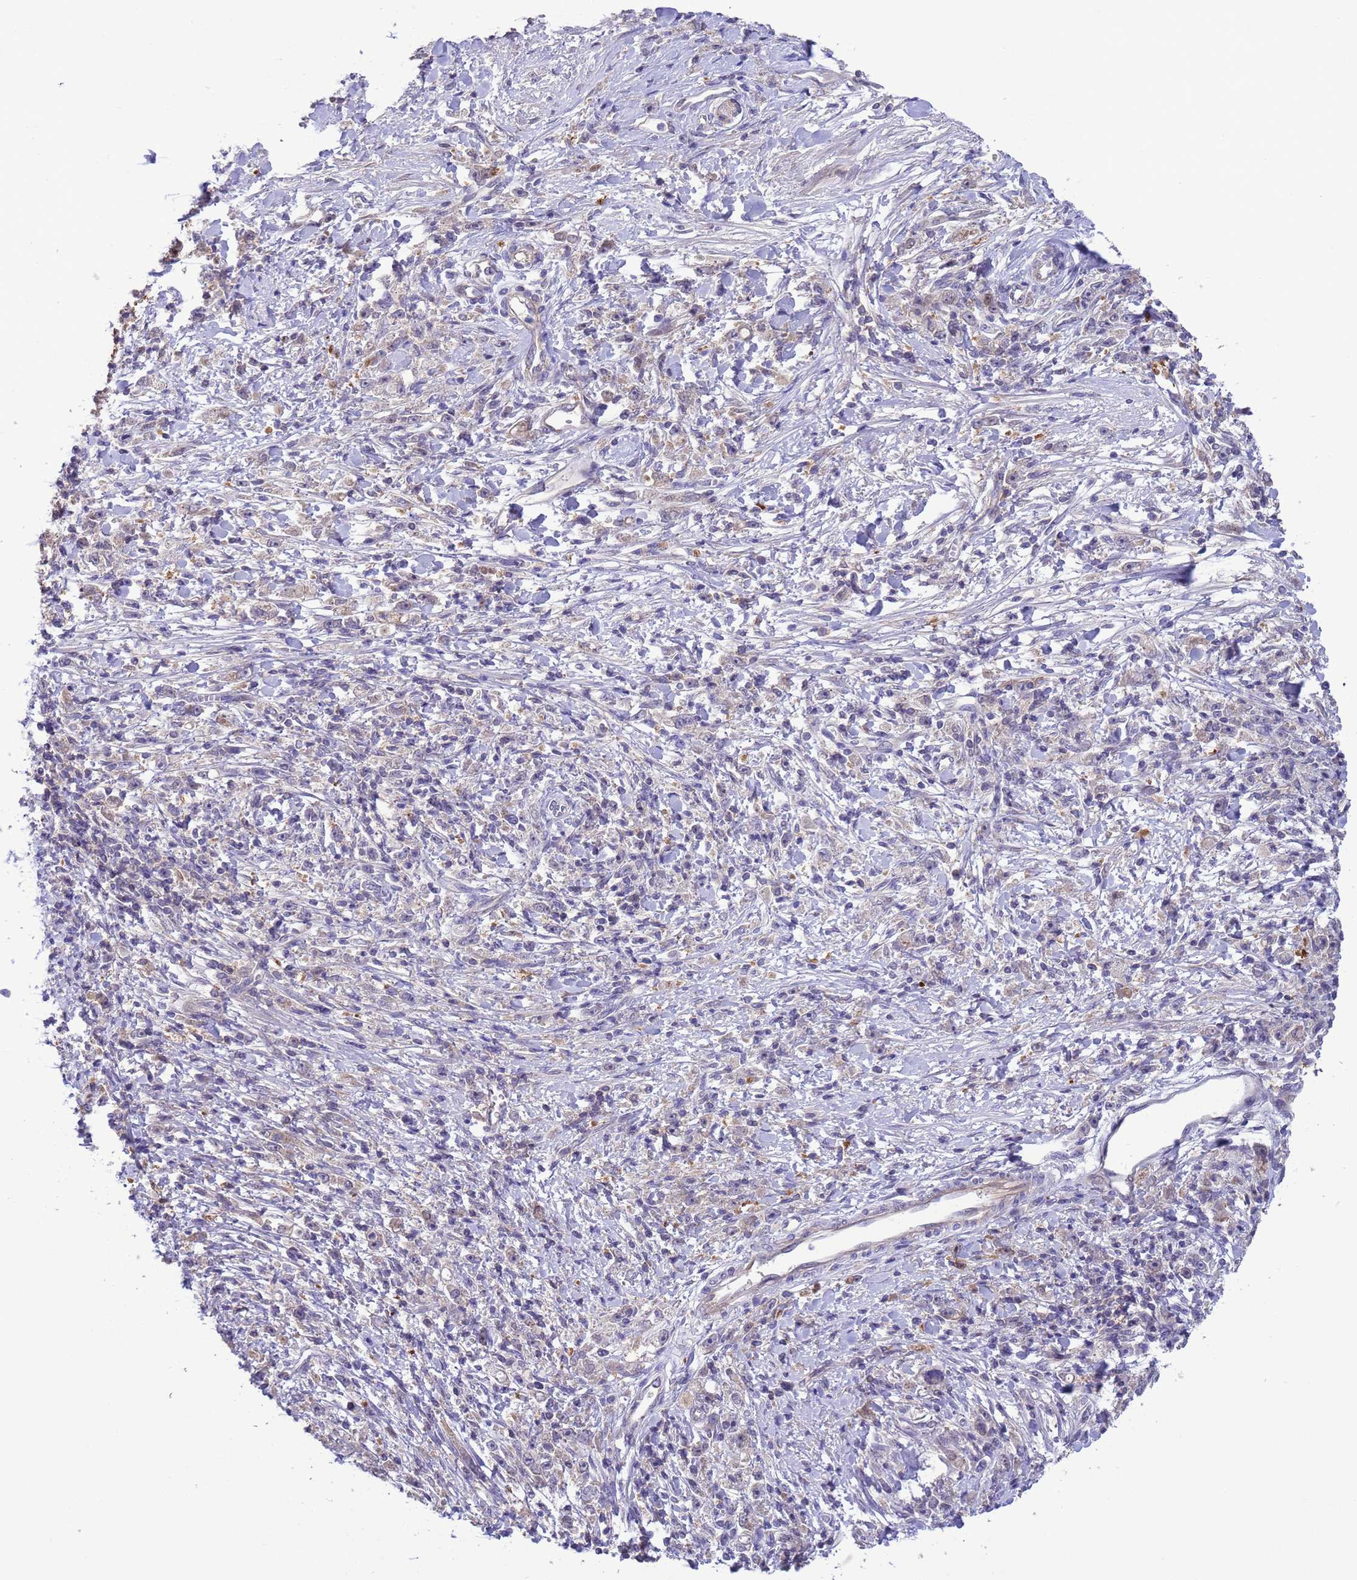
{"staining": {"intensity": "negative", "quantity": "none", "location": "none"}, "tissue": "stomach cancer", "cell_type": "Tumor cells", "image_type": "cancer", "snomed": [{"axis": "morphology", "description": "Adenocarcinoma, NOS"}, {"axis": "topography", "description": "Stomach"}], "caption": "DAB immunohistochemical staining of adenocarcinoma (stomach) displays no significant positivity in tumor cells. (DAB IHC visualized using brightfield microscopy, high magnification).", "gene": "GJA10", "patient": {"sex": "female", "age": 59}}